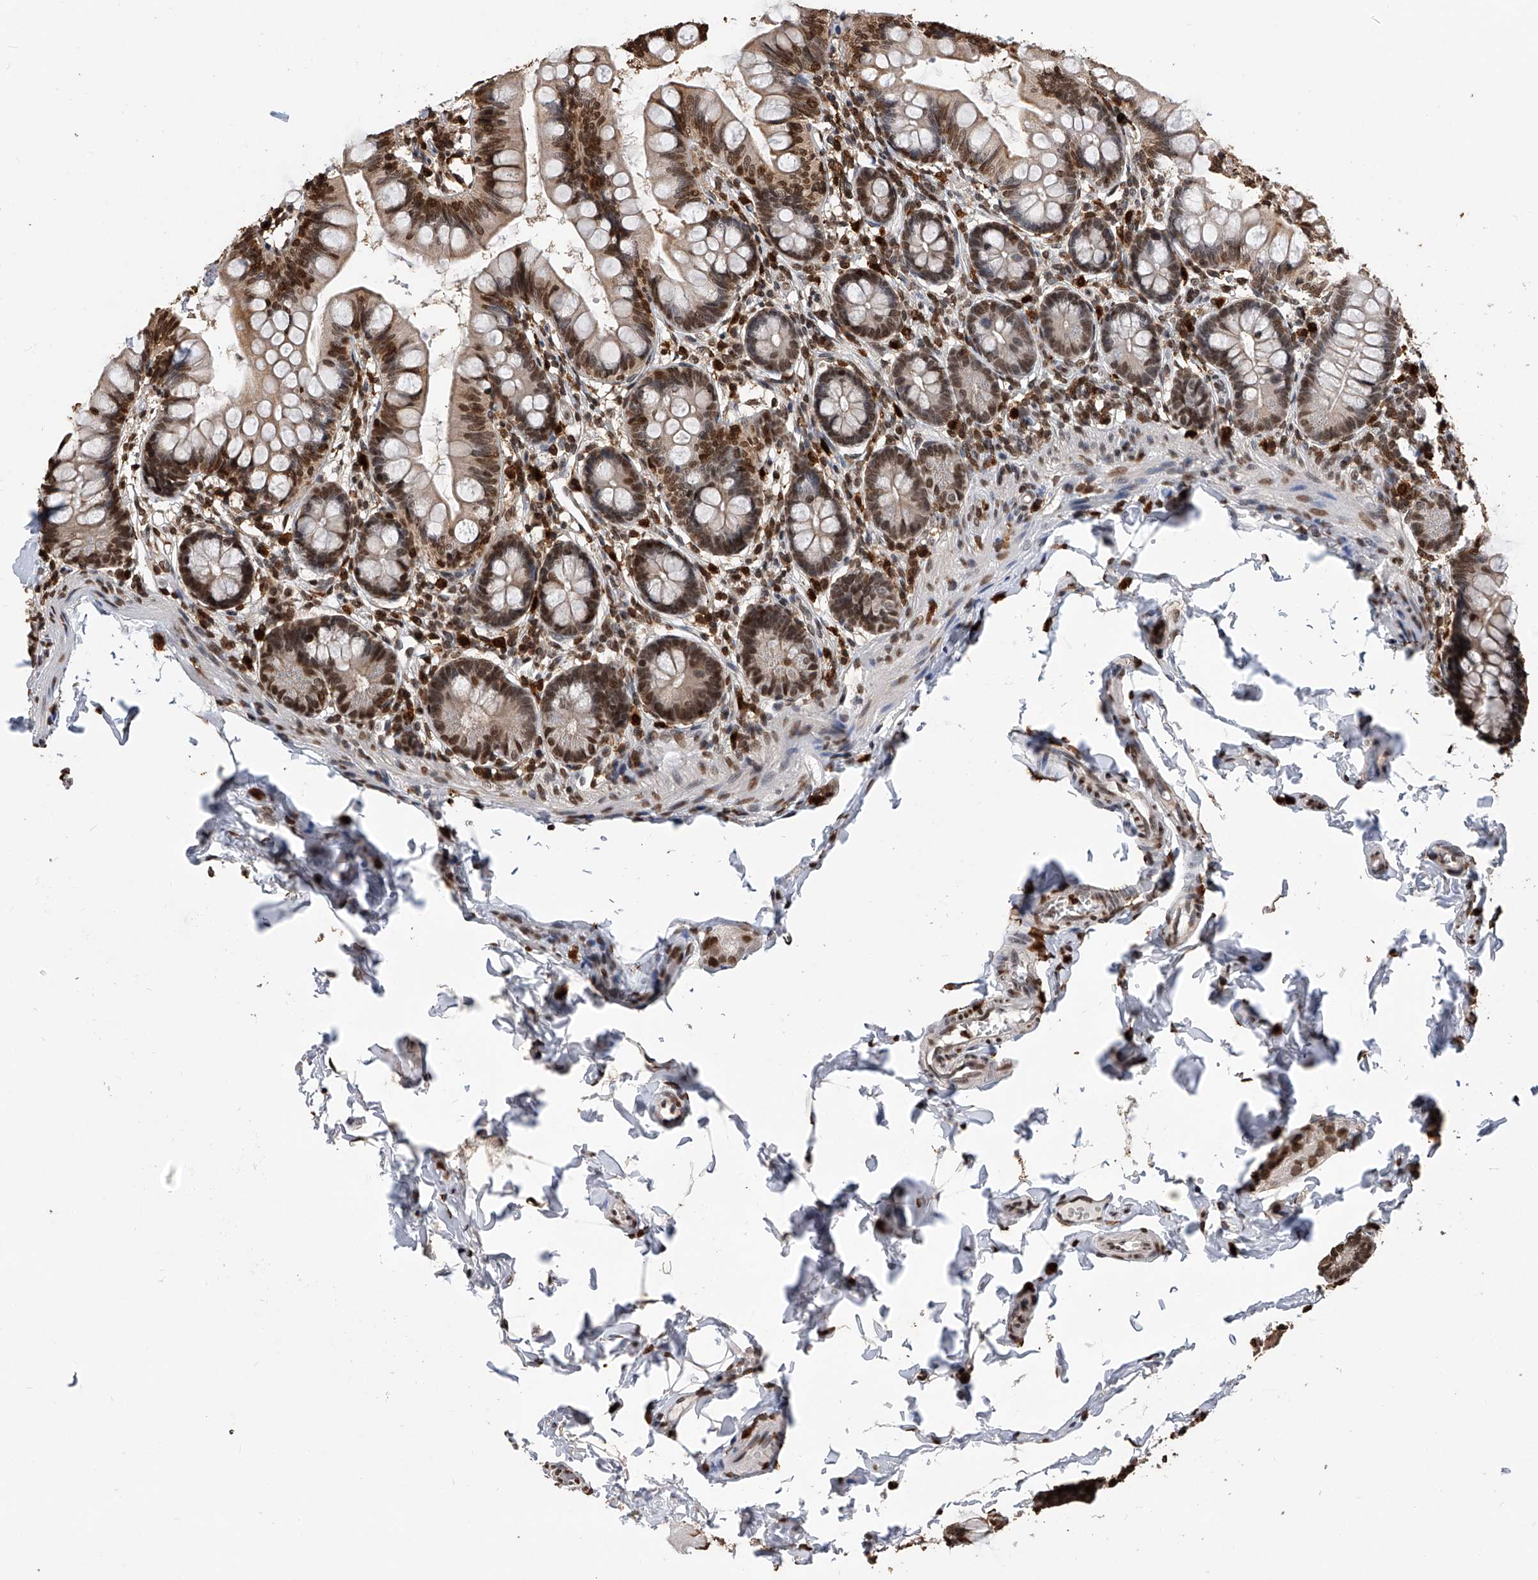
{"staining": {"intensity": "moderate", "quantity": "25%-75%", "location": "nuclear"}, "tissue": "small intestine", "cell_type": "Glandular cells", "image_type": "normal", "snomed": [{"axis": "morphology", "description": "Normal tissue, NOS"}, {"axis": "topography", "description": "Small intestine"}], "caption": "The image demonstrates immunohistochemical staining of normal small intestine. There is moderate nuclear expression is identified in approximately 25%-75% of glandular cells.", "gene": "CFAP410", "patient": {"sex": "male", "age": 7}}